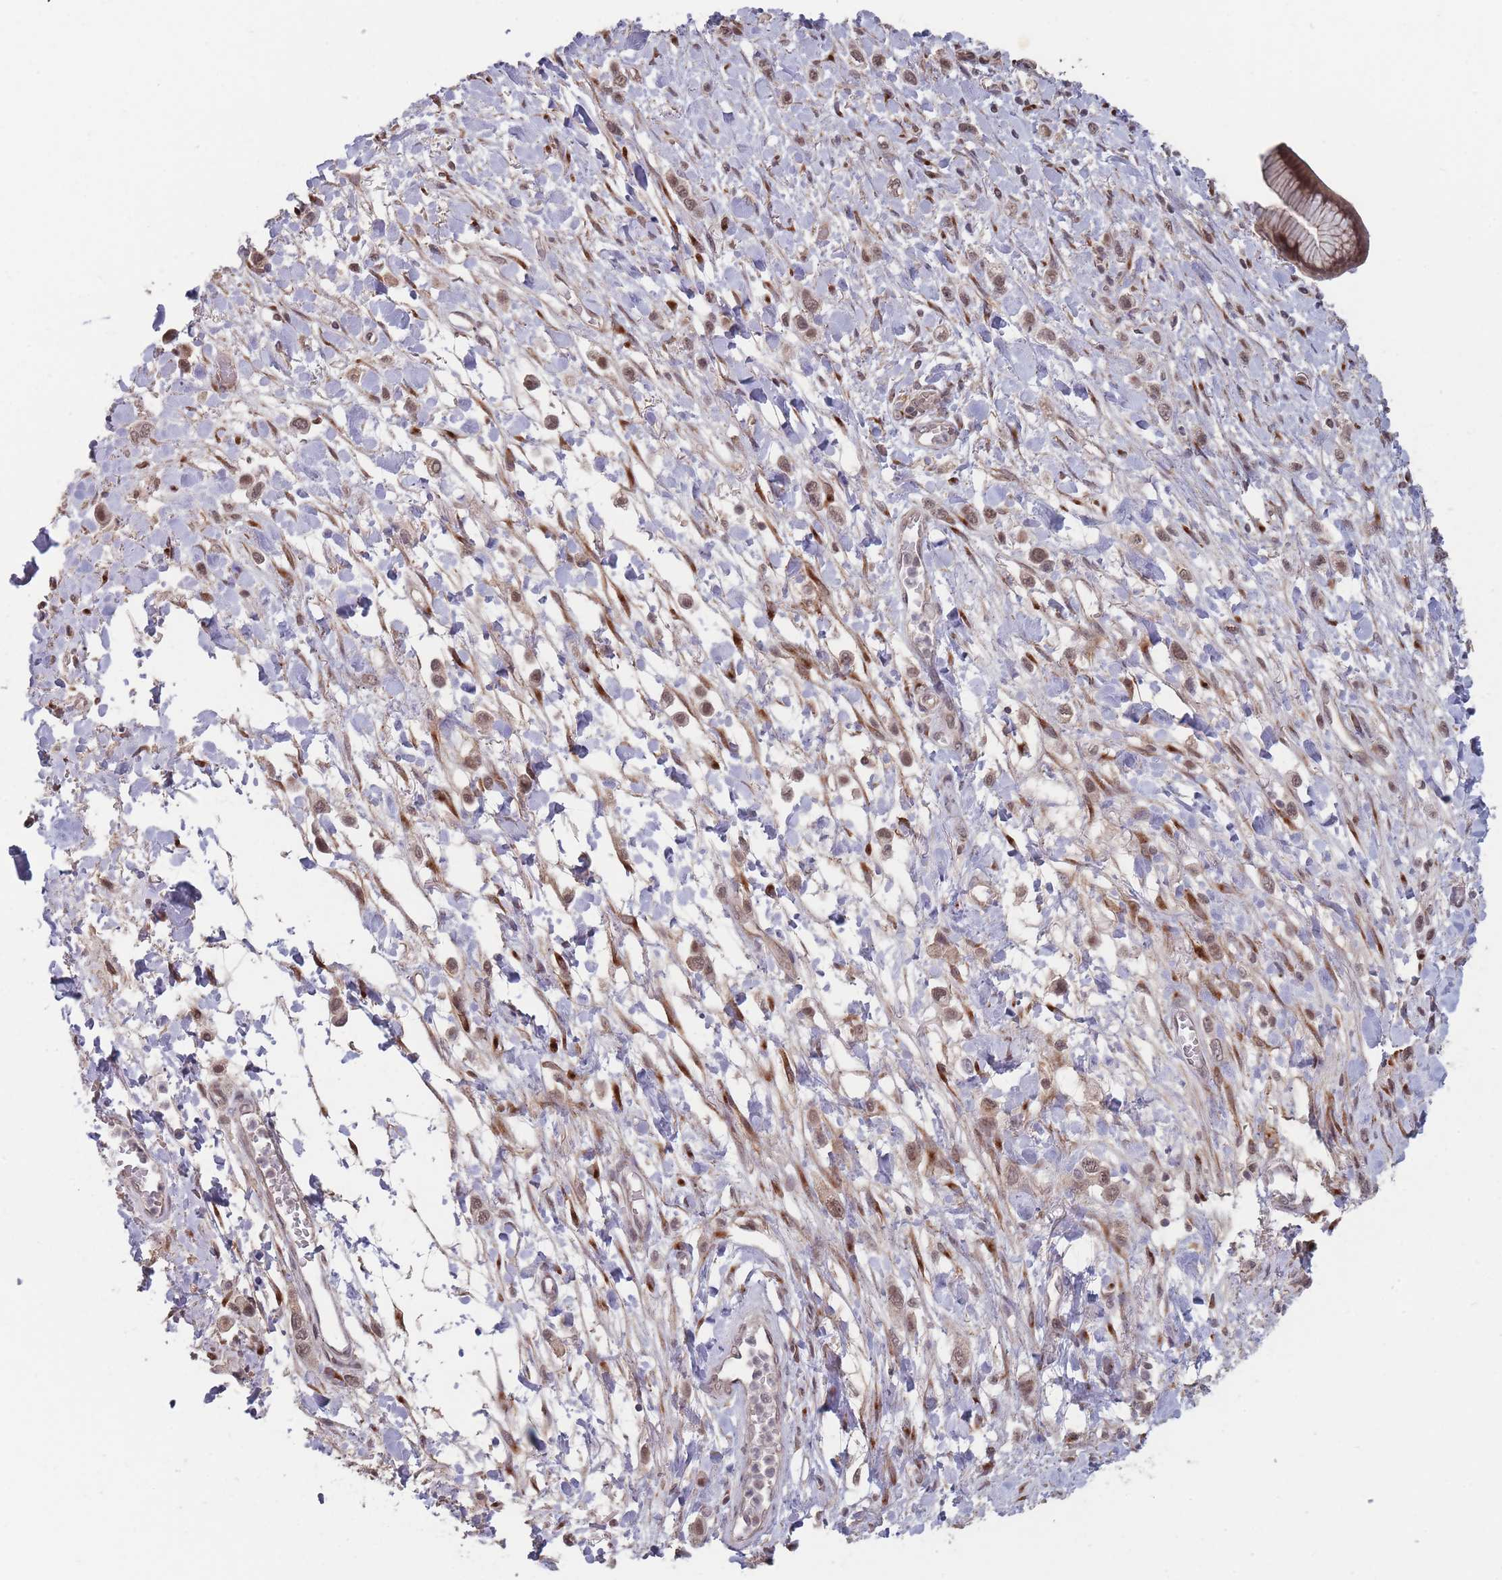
{"staining": {"intensity": "weak", "quantity": ">75%", "location": "cytoplasmic/membranous,nuclear"}, "tissue": "stomach cancer", "cell_type": "Tumor cells", "image_type": "cancer", "snomed": [{"axis": "morphology", "description": "Adenocarcinoma, NOS"}, {"axis": "topography", "description": "Stomach"}], "caption": "Immunohistochemical staining of adenocarcinoma (stomach) exhibits weak cytoplasmic/membranous and nuclear protein positivity in approximately >75% of tumor cells. (Brightfield microscopy of DAB IHC at high magnification).", "gene": "CNTRL", "patient": {"sex": "female", "age": 65}}